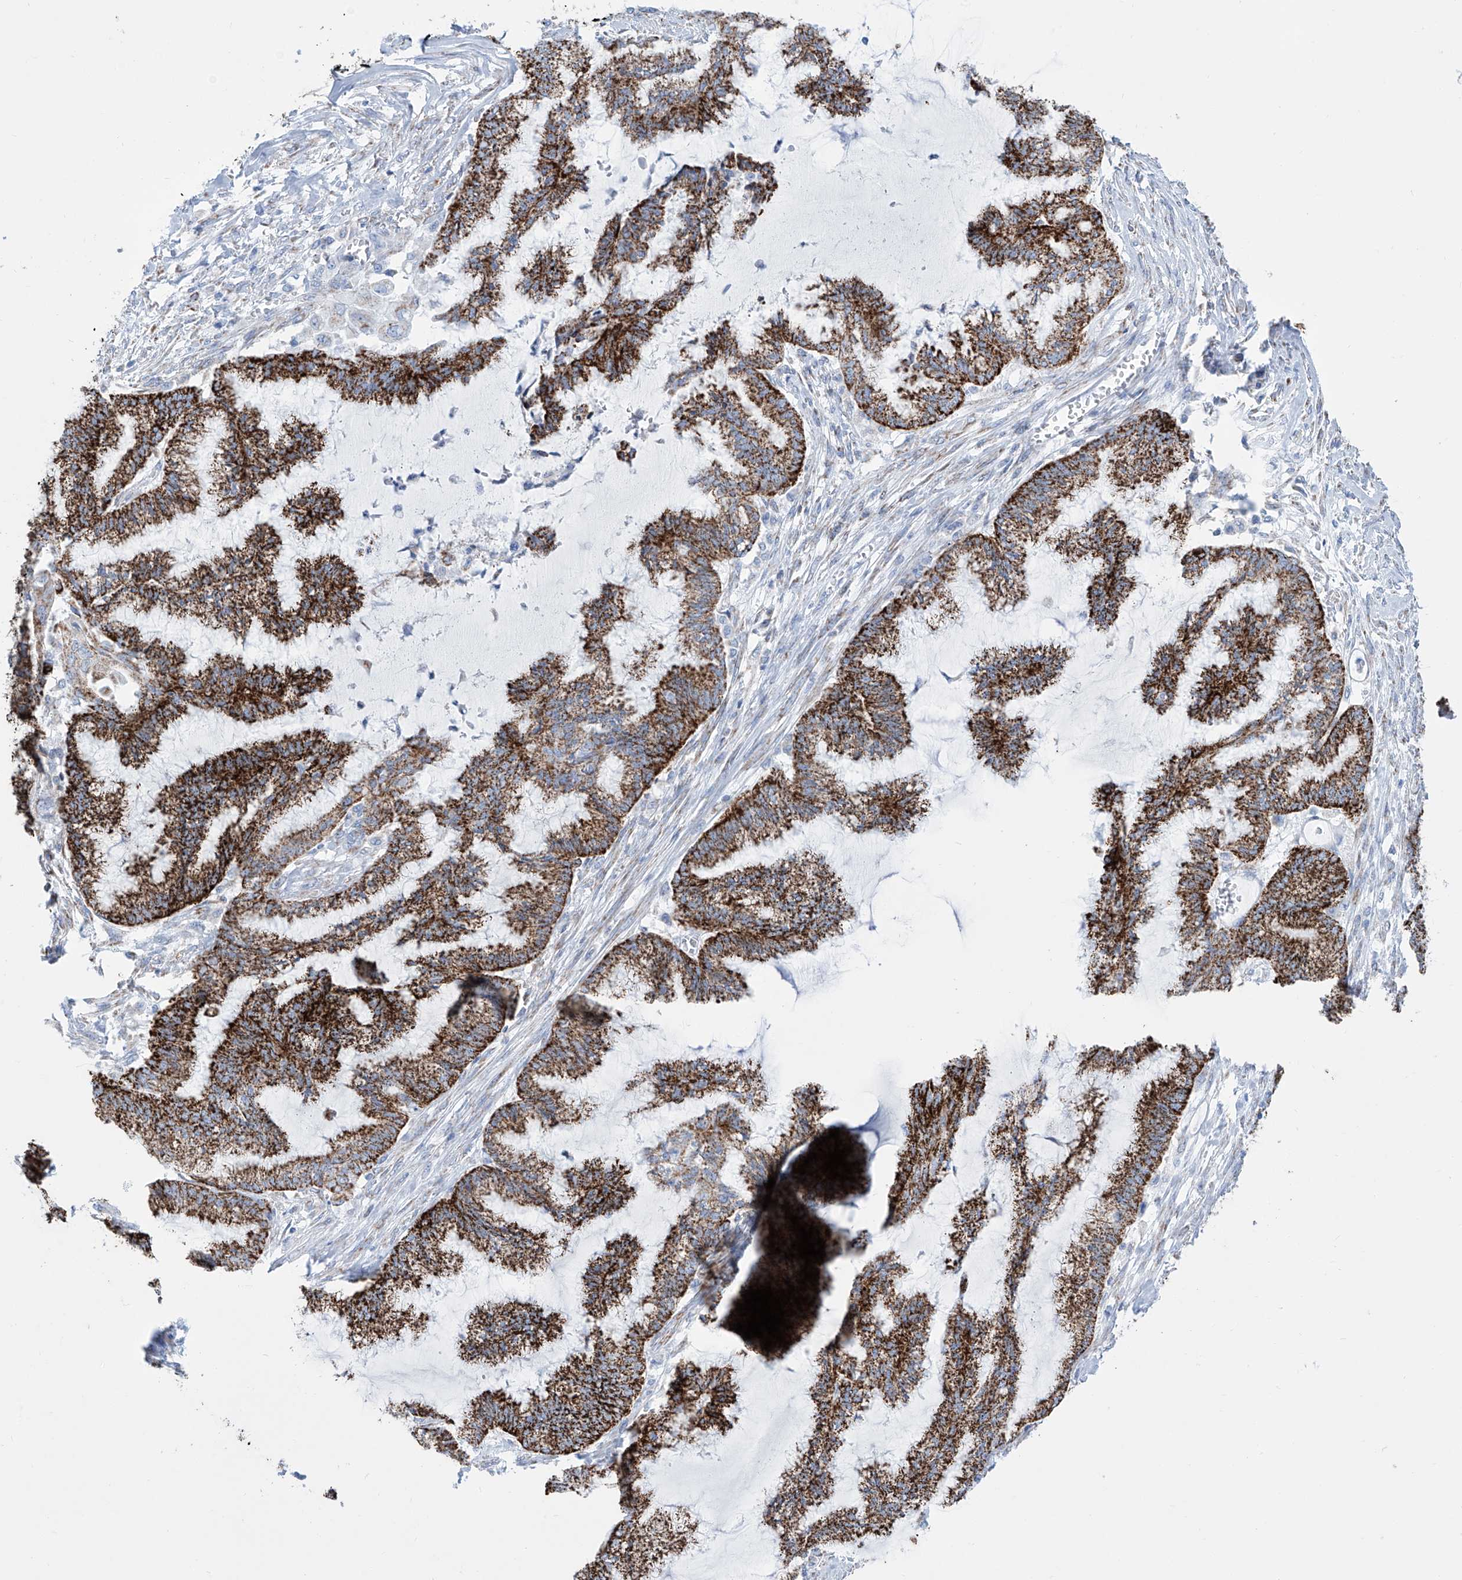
{"staining": {"intensity": "strong", "quantity": ">75%", "location": "cytoplasmic/membranous"}, "tissue": "endometrial cancer", "cell_type": "Tumor cells", "image_type": "cancer", "snomed": [{"axis": "morphology", "description": "Adenocarcinoma, NOS"}, {"axis": "topography", "description": "Endometrium"}], "caption": "Human adenocarcinoma (endometrial) stained with a brown dye demonstrates strong cytoplasmic/membranous positive positivity in approximately >75% of tumor cells.", "gene": "ALDH6A1", "patient": {"sex": "female", "age": 86}}